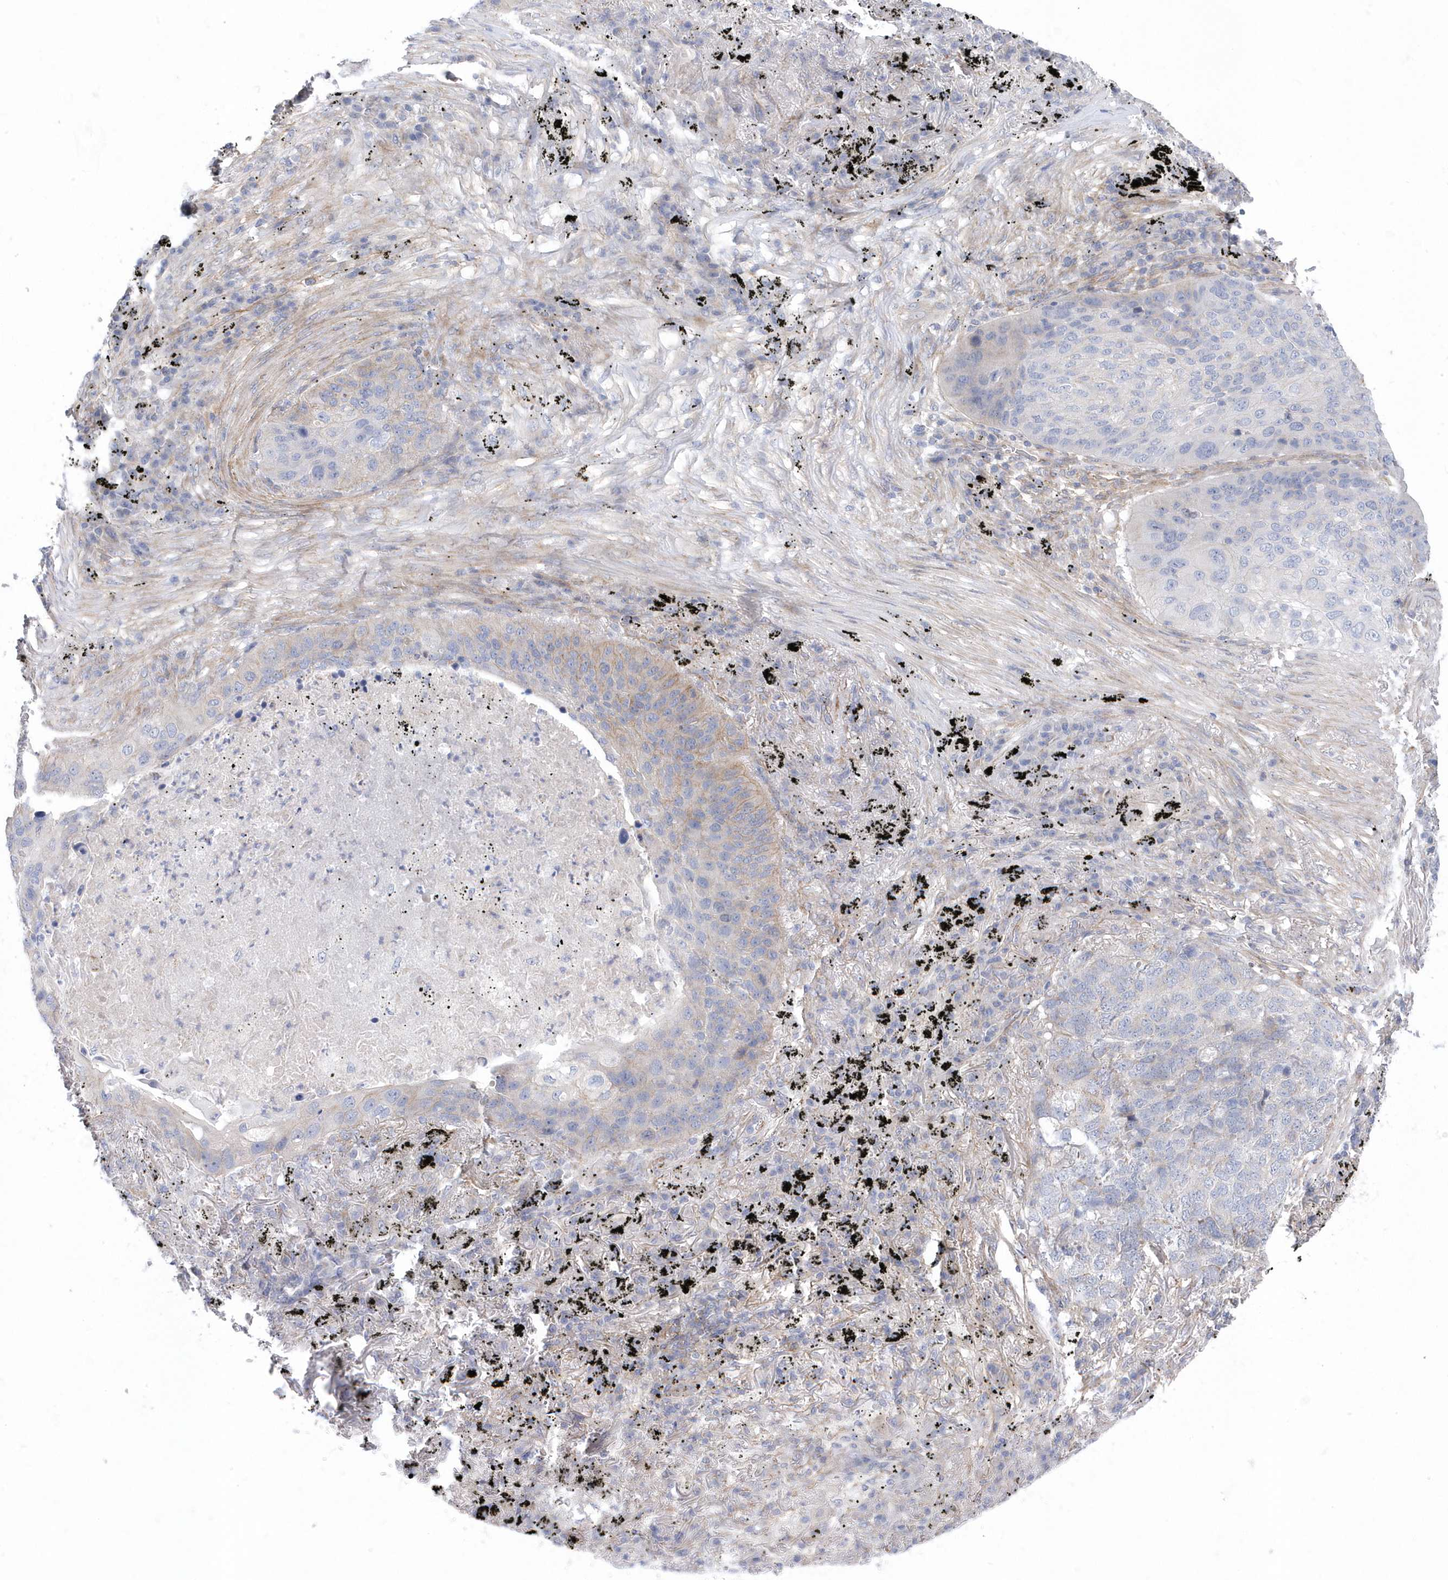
{"staining": {"intensity": "negative", "quantity": "none", "location": "none"}, "tissue": "lung cancer", "cell_type": "Tumor cells", "image_type": "cancer", "snomed": [{"axis": "morphology", "description": "Squamous cell carcinoma, NOS"}, {"axis": "topography", "description": "Lung"}], "caption": "The histopathology image demonstrates no significant staining in tumor cells of squamous cell carcinoma (lung). (Stains: DAB IHC with hematoxylin counter stain, Microscopy: brightfield microscopy at high magnification).", "gene": "ANAPC1", "patient": {"sex": "female", "age": 63}}